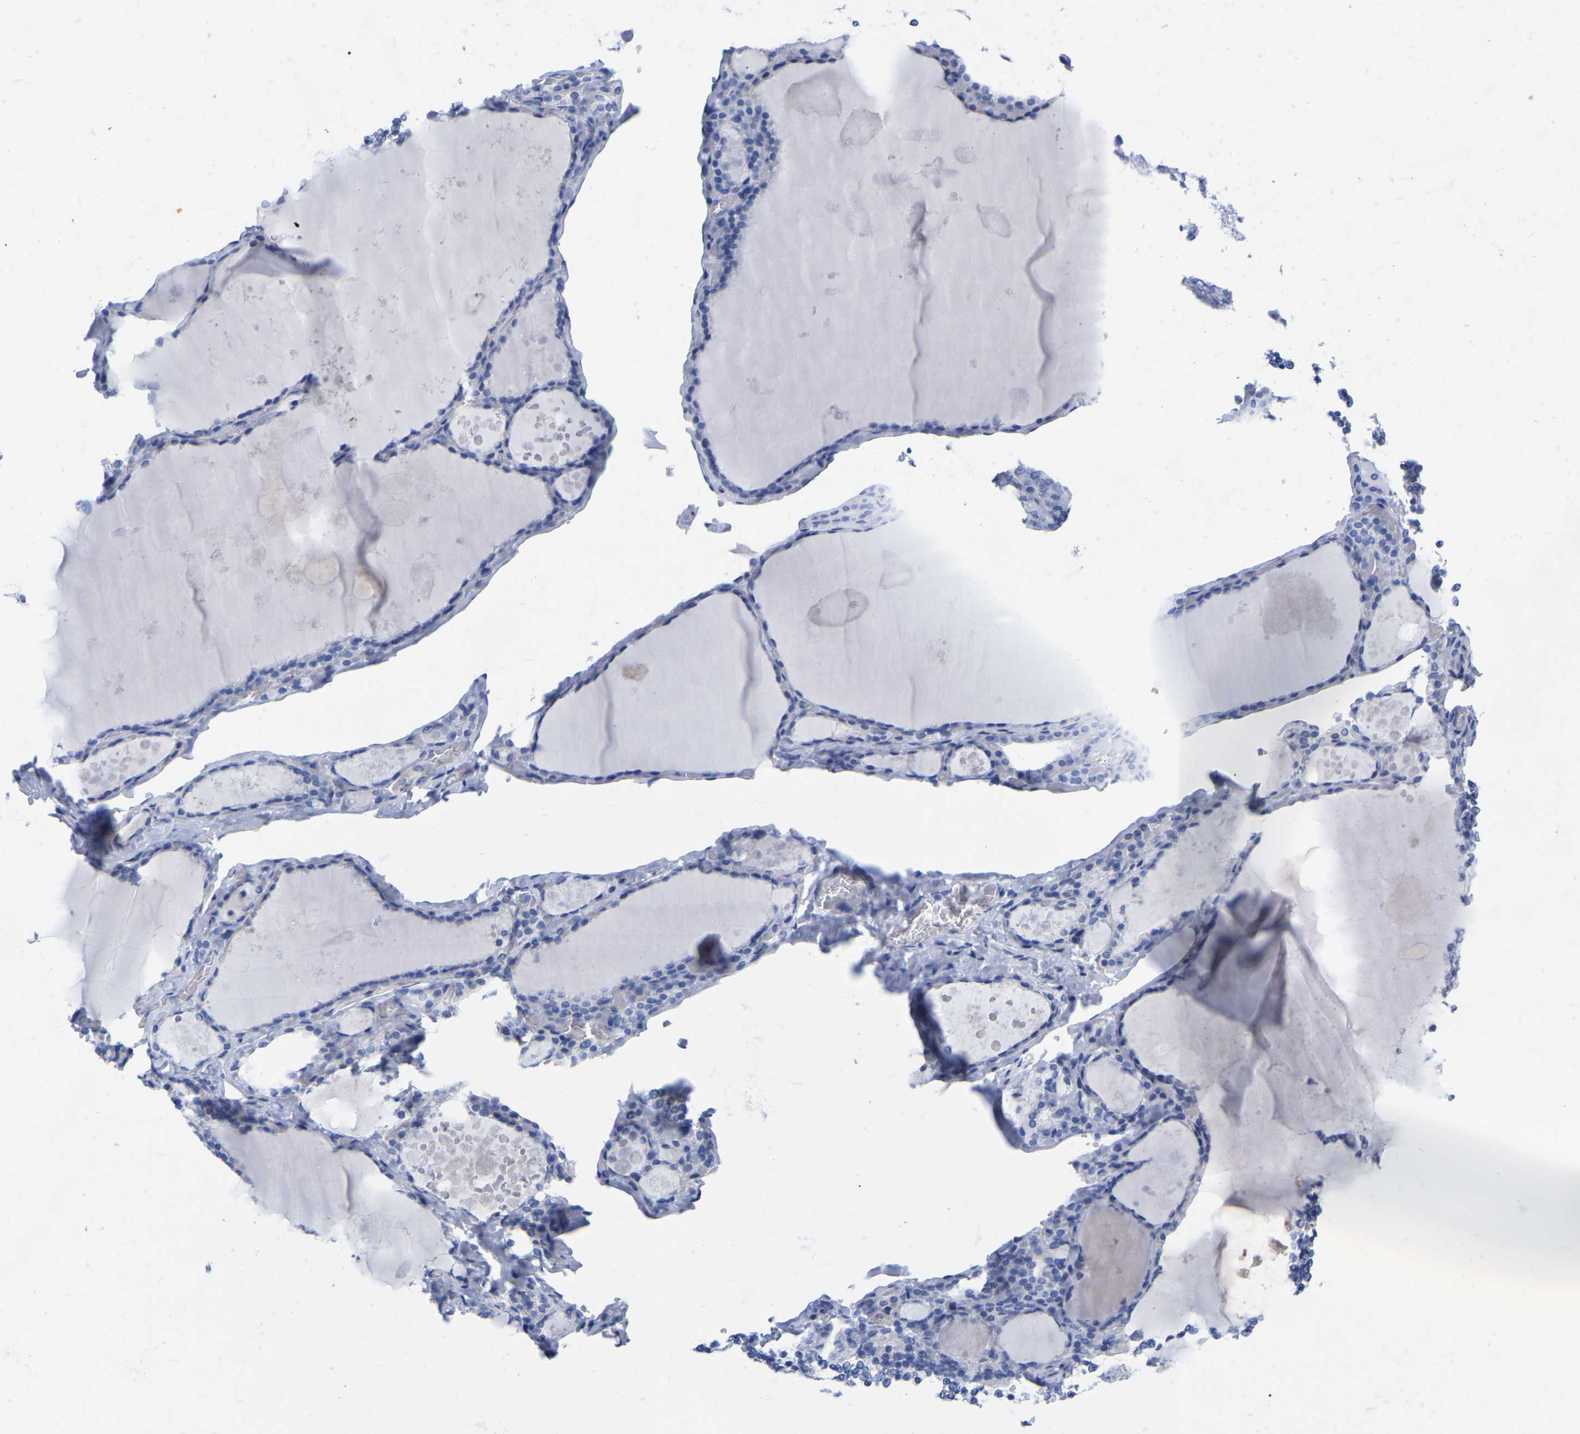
{"staining": {"intensity": "negative", "quantity": "none", "location": "none"}, "tissue": "thyroid gland", "cell_type": "Glandular cells", "image_type": "normal", "snomed": [{"axis": "morphology", "description": "Normal tissue, NOS"}, {"axis": "topography", "description": "Thyroid gland"}], "caption": "The immunohistochemistry (IHC) micrograph has no significant expression in glandular cells of thyroid gland. (Stains: DAB immunohistochemistry with hematoxylin counter stain, Microscopy: brightfield microscopy at high magnification).", "gene": "ZNF629", "patient": {"sex": "male", "age": 56}}